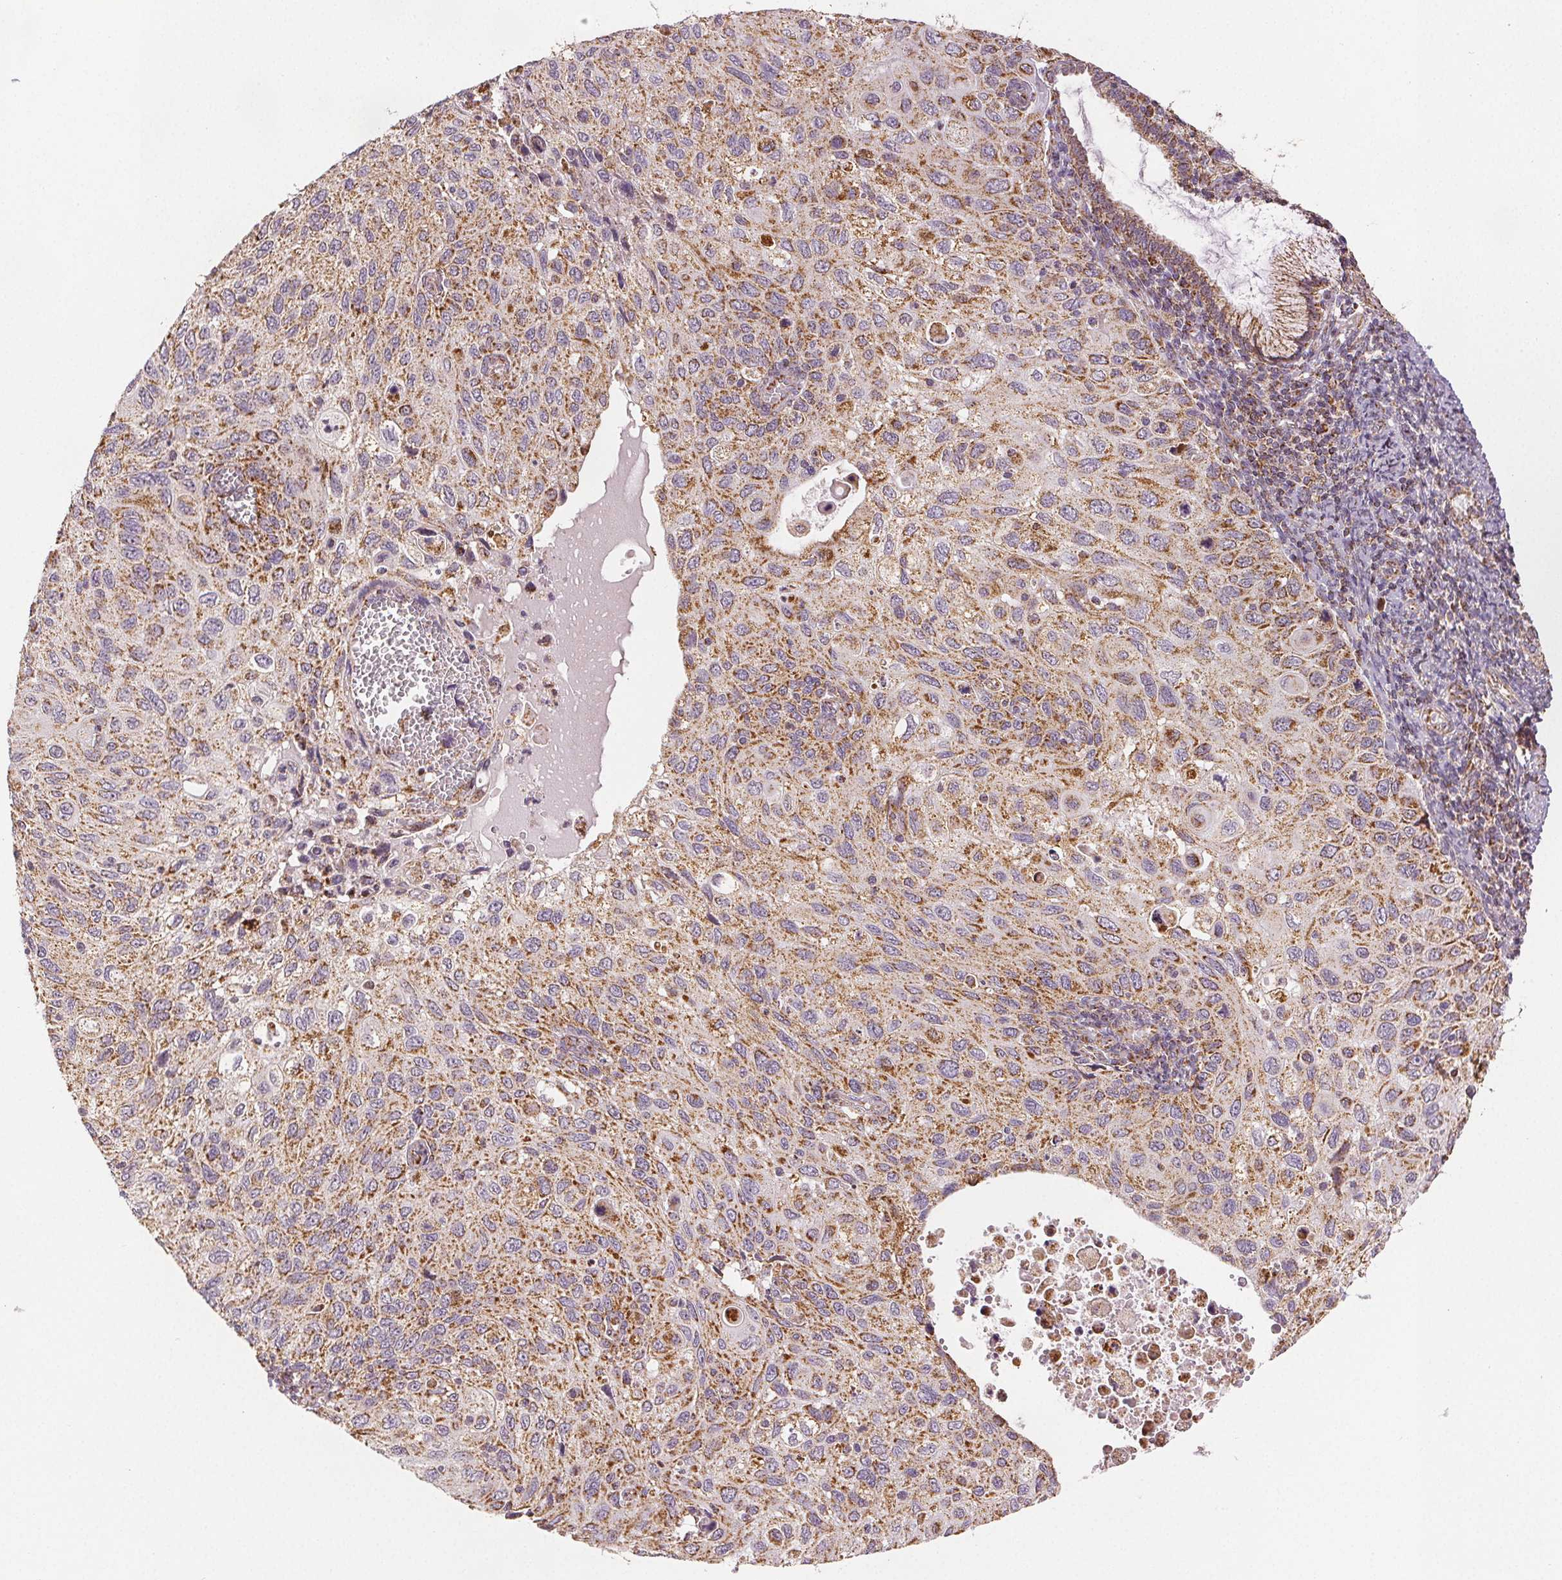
{"staining": {"intensity": "strong", "quantity": "25%-75%", "location": "cytoplasmic/membranous"}, "tissue": "cervical cancer", "cell_type": "Tumor cells", "image_type": "cancer", "snomed": [{"axis": "morphology", "description": "Squamous cell carcinoma, NOS"}, {"axis": "topography", "description": "Cervix"}], "caption": "IHC (DAB (3,3'-diaminobenzidine)) staining of cervical cancer (squamous cell carcinoma) shows strong cytoplasmic/membranous protein staining in about 25%-75% of tumor cells.", "gene": "SDHB", "patient": {"sex": "female", "age": 70}}